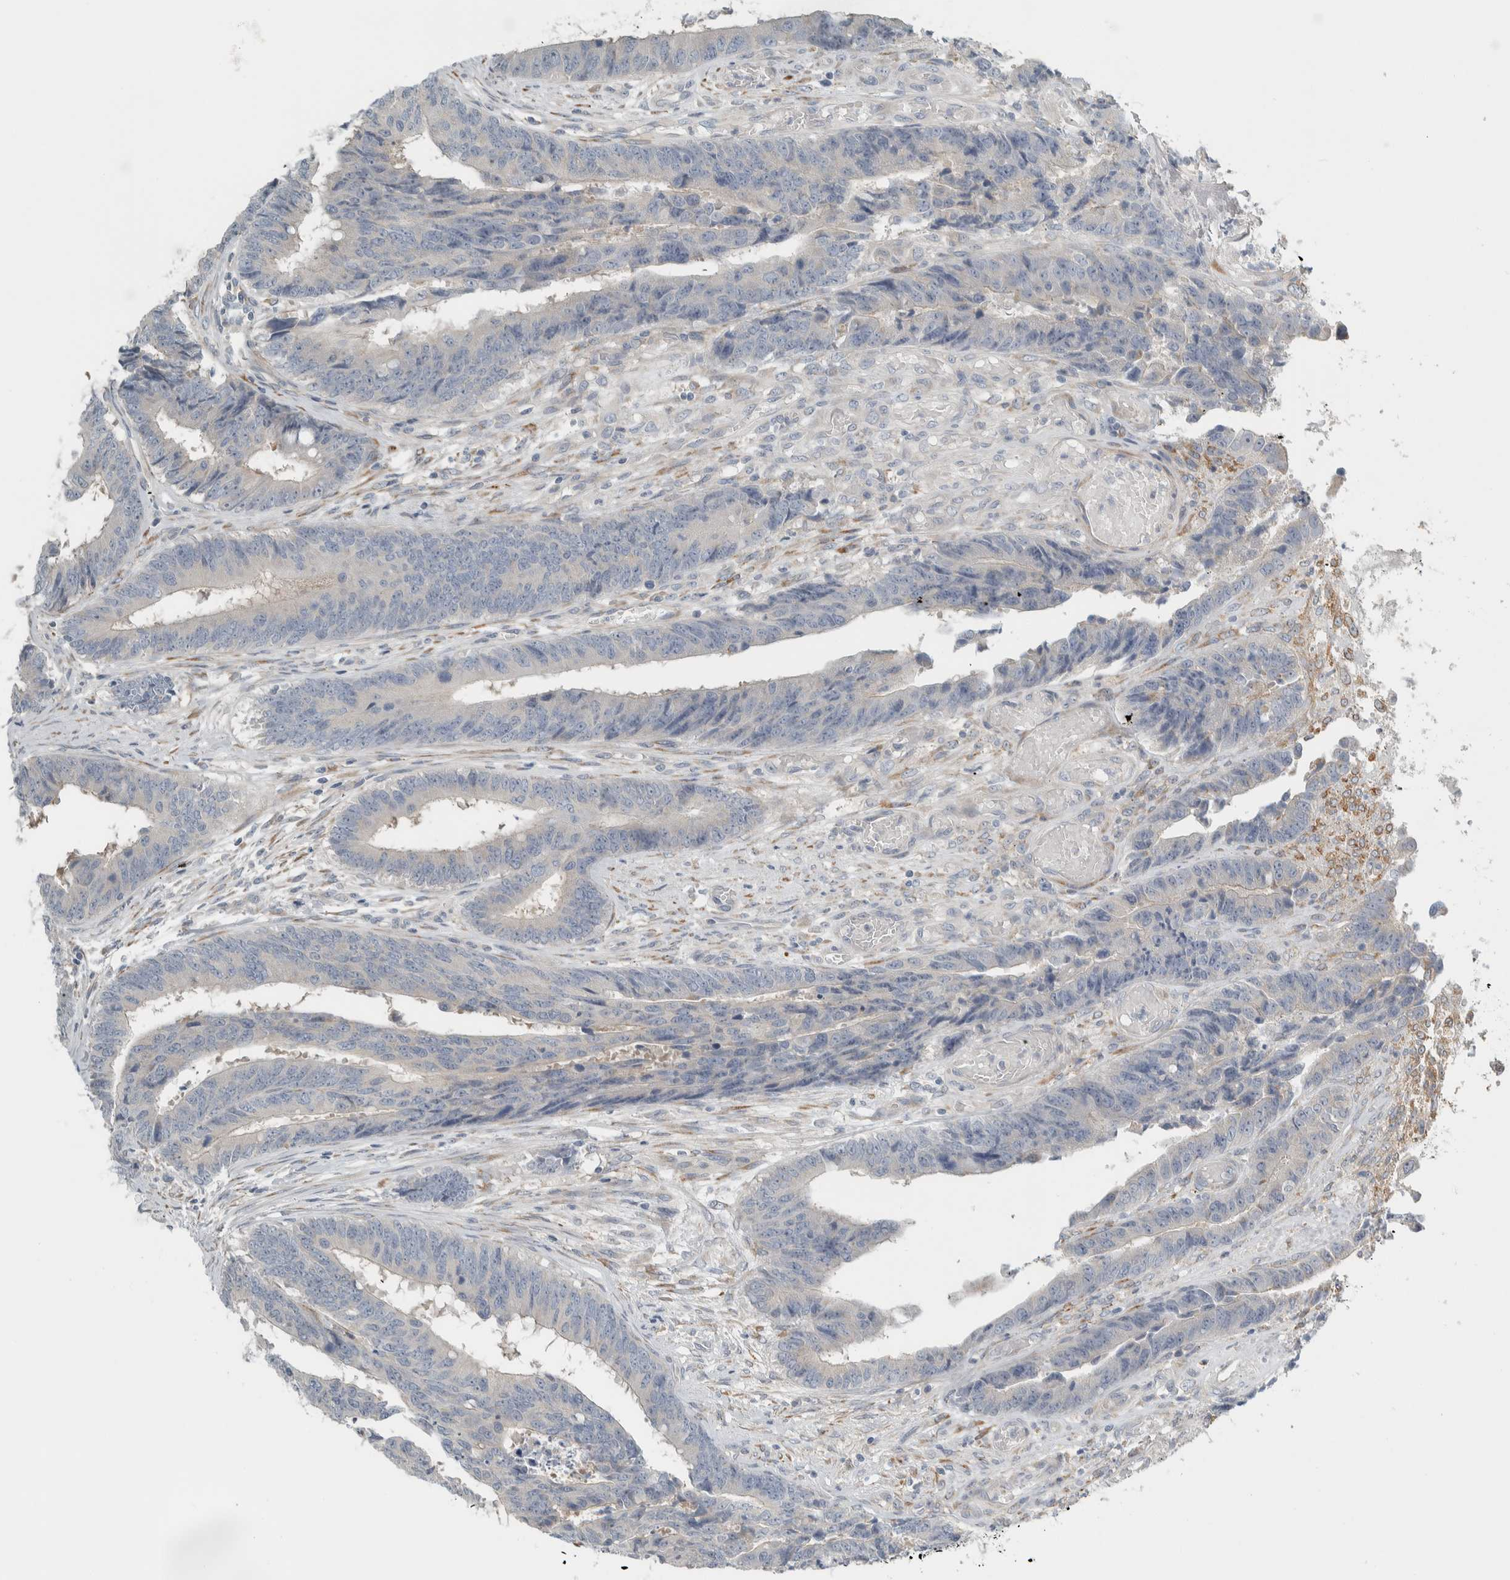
{"staining": {"intensity": "negative", "quantity": "none", "location": "none"}, "tissue": "colorectal cancer", "cell_type": "Tumor cells", "image_type": "cancer", "snomed": [{"axis": "morphology", "description": "Adenocarcinoma, NOS"}, {"axis": "topography", "description": "Rectum"}], "caption": "Tumor cells are negative for brown protein staining in adenocarcinoma (colorectal).", "gene": "HGS", "patient": {"sex": "male", "age": 84}}